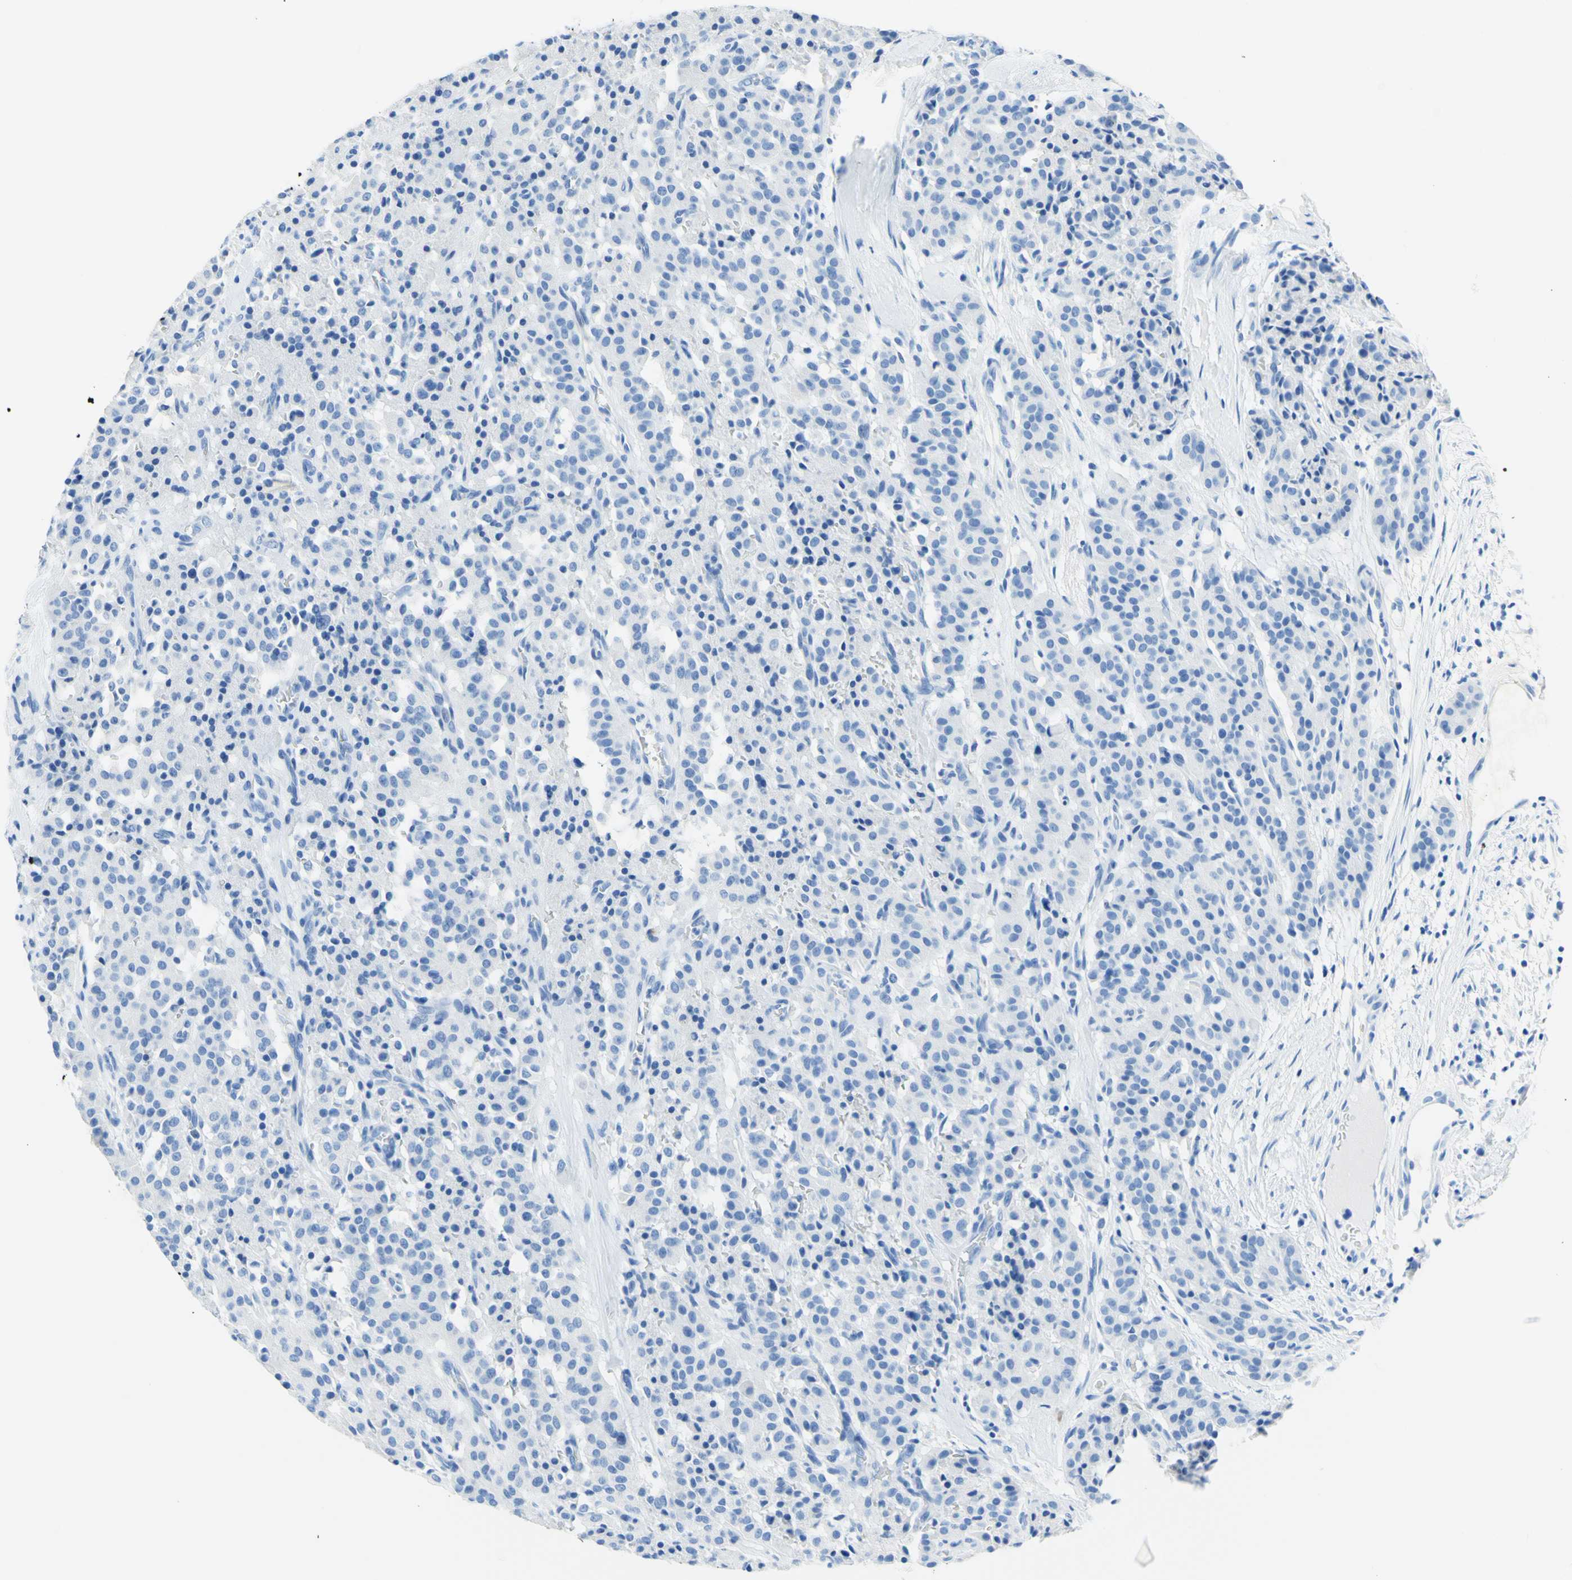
{"staining": {"intensity": "negative", "quantity": "none", "location": "none"}, "tissue": "carcinoid", "cell_type": "Tumor cells", "image_type": "cancer", "snomed": [{"axis": "morphology", "description": "Carcinoid, malignant, NOS"}, {"axis": "topography", "description": "Lung"}], "caption": "There is no significant positivity in tumor cells of carcinoid (malignant).", "gene": "MYH2", "patient": {"sex": "male", "age": 30}}